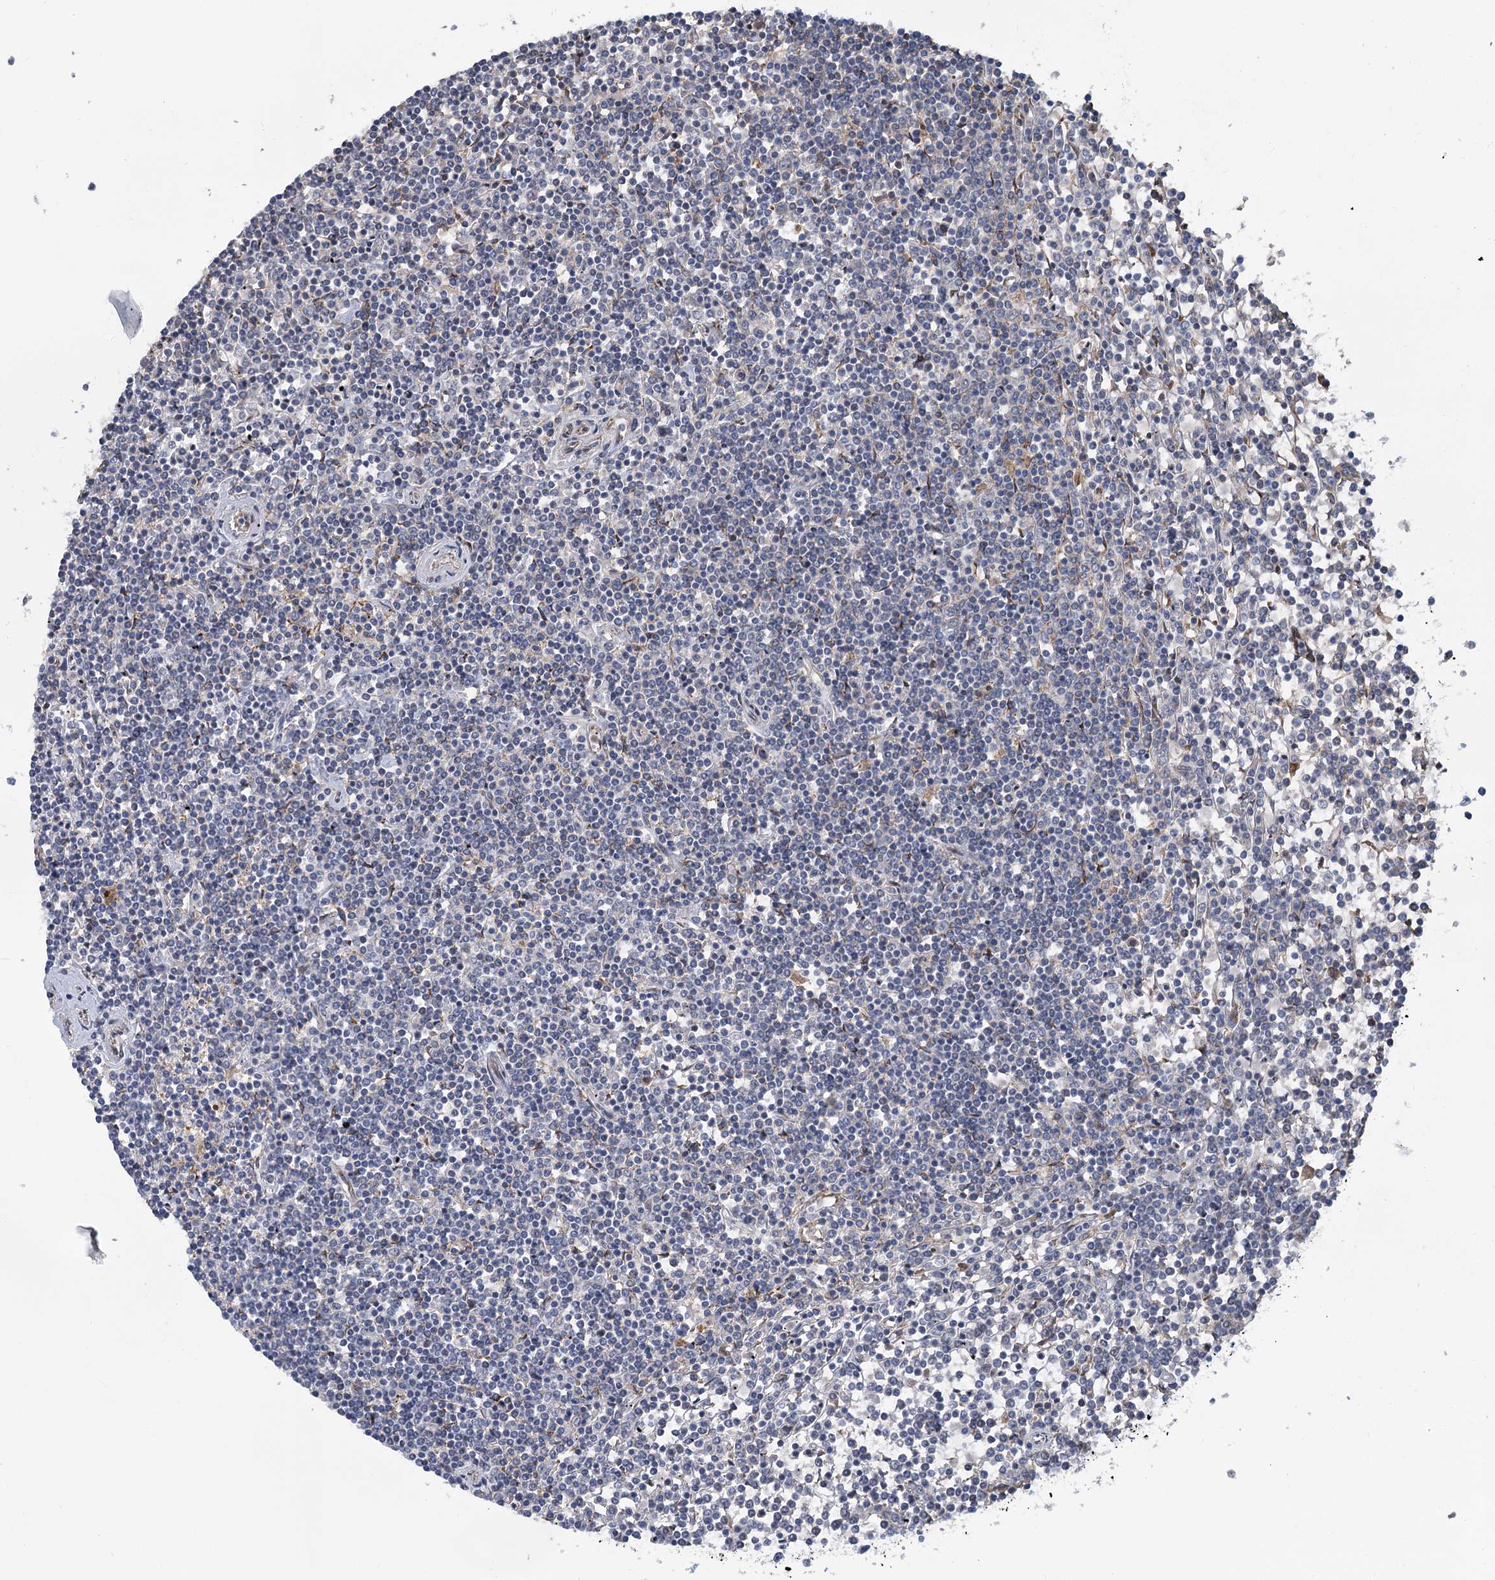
{"staining": {"intensity": "negative", "quantity": "none", "location": "none"}, "tissue": "lymphoma", "cell_type": "Tumor cells", "image_type": "cancer", "snomed": [{"axis": "morphology", "description": "Malignant lymphoma, non-Hodgkin's type, Low grade"}, {"axis": "topography", "description": "Spleen"}], "caption": "This is a micrograph of immunohistochemistry staining of low-grade malignant lymphoma, non-Hodgkin's type, which shows no positivity in tumor cells.", "gene": "CIB4", "patient": {"sex": "female", "age": 19}}